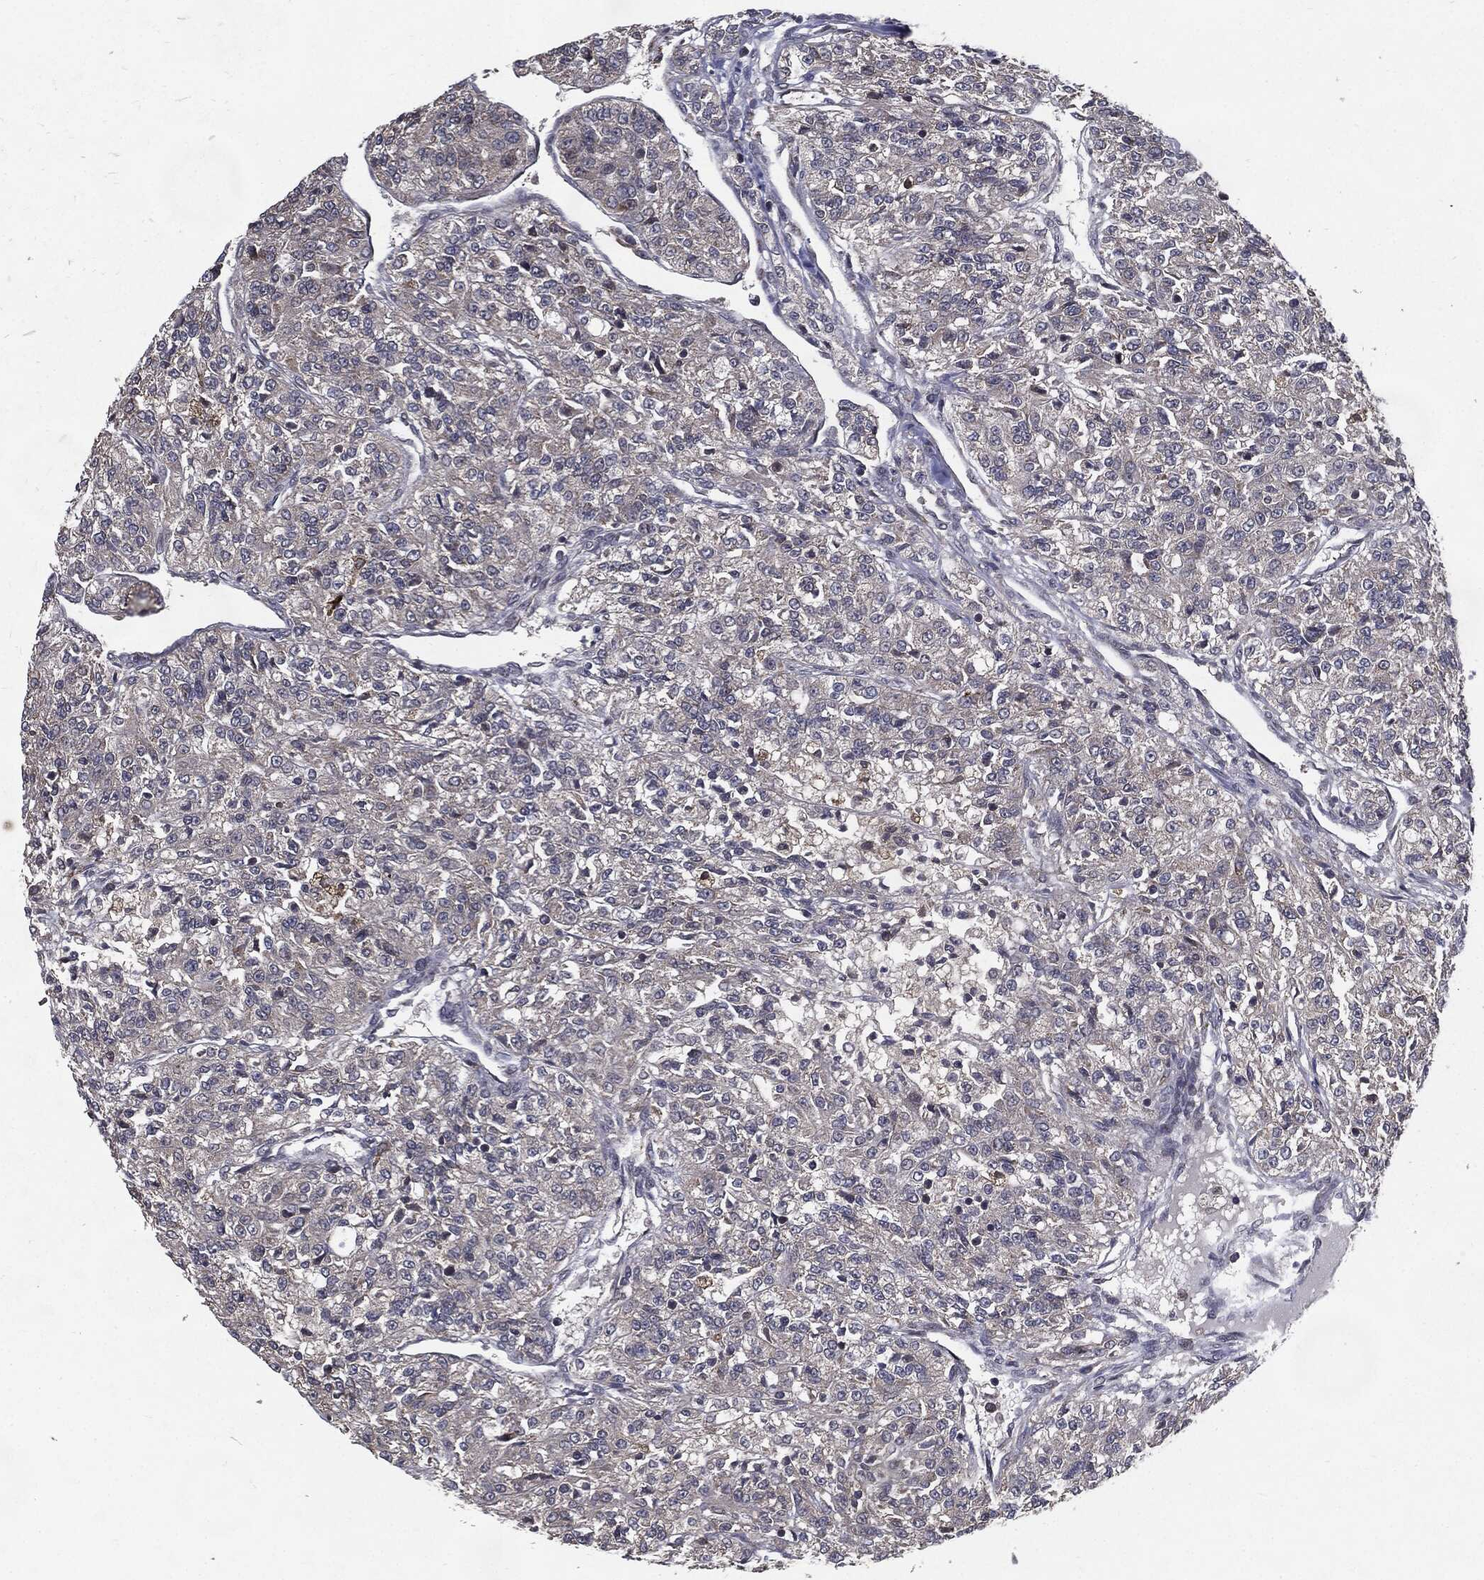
{"staining": {"intensity": "negative", "quantity": "none", "location": "none"}, "tissue": "renal cancer", "cell_type": "Tumor cells", "image_type": "cancer", "snomed": [{"axis": "morphology", "description": "Adenocarcinoma, NOS"}, {"axis": "topography", "description": "Kidney"}], "caption": "Immunohistochemical staining of renal adenocarcinoma shows no significant expression in tumor cells. (DAB immunohistochemistry (IHC), high magnification).", "gene": "HDAC5", "patient": {"sex": "female", "age": 63}}